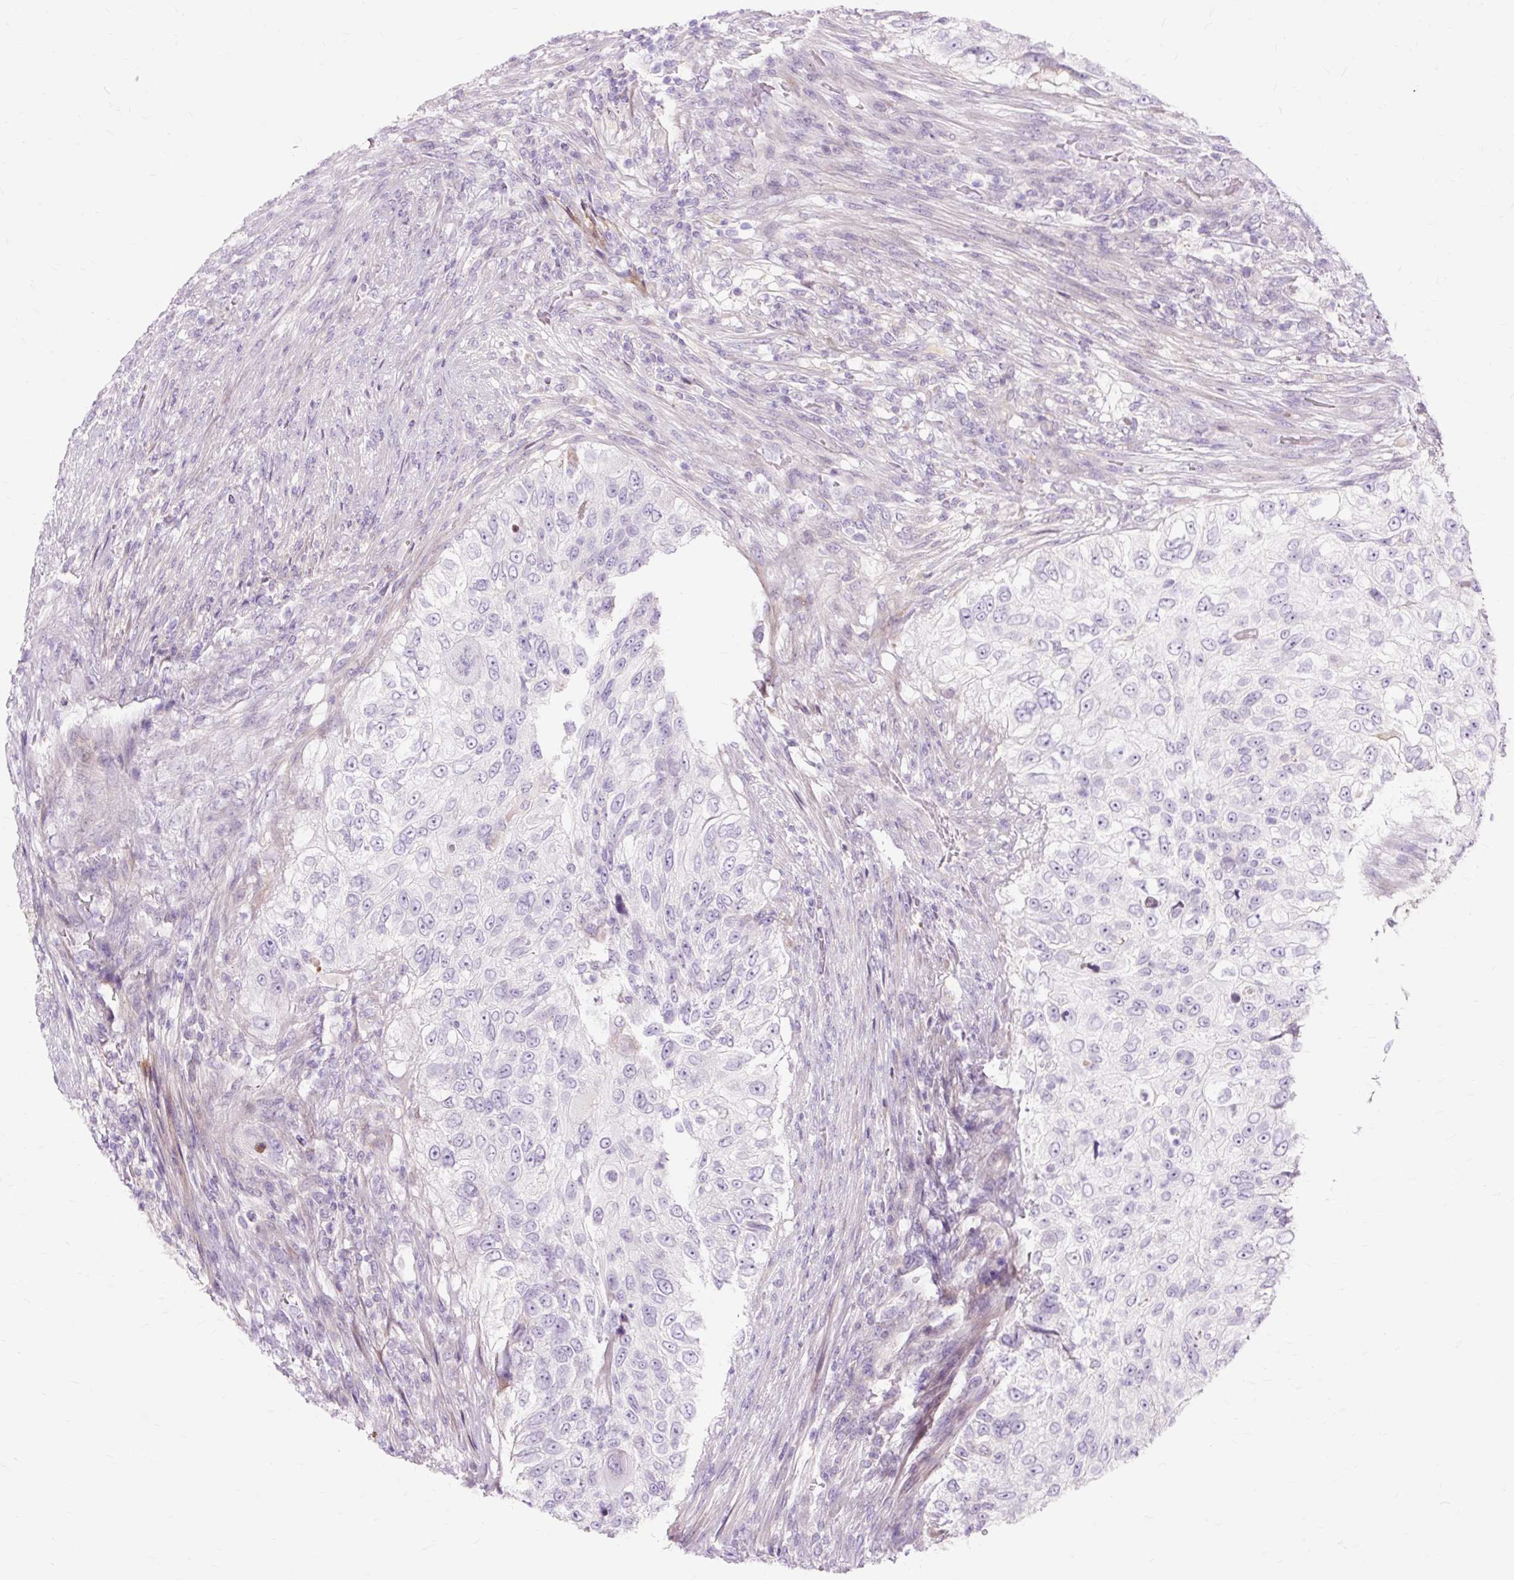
{"staining": {"intensity": "negative", "quantity": "none", "location": "none"}, "tissue": "urothelial cancer", "cell_type": "Tumor cells", "image_type": "cancer", "snomed": [{"axis": "morphology", "description": "Urothelial carcinoma, High grade"}, {"axis": "topography", "description": "Urinary bladder"}], "caption": "Immunohistochemistry histopathology image of neoplastic tissue: urothelial carcinoma (high-grade) stained with DAB (3,3'-diaminobenzidine) displays no significant protein positivity in tumor cells.", "gene": "DCTN4", "patient": {"sex": "female", "age": 60}}